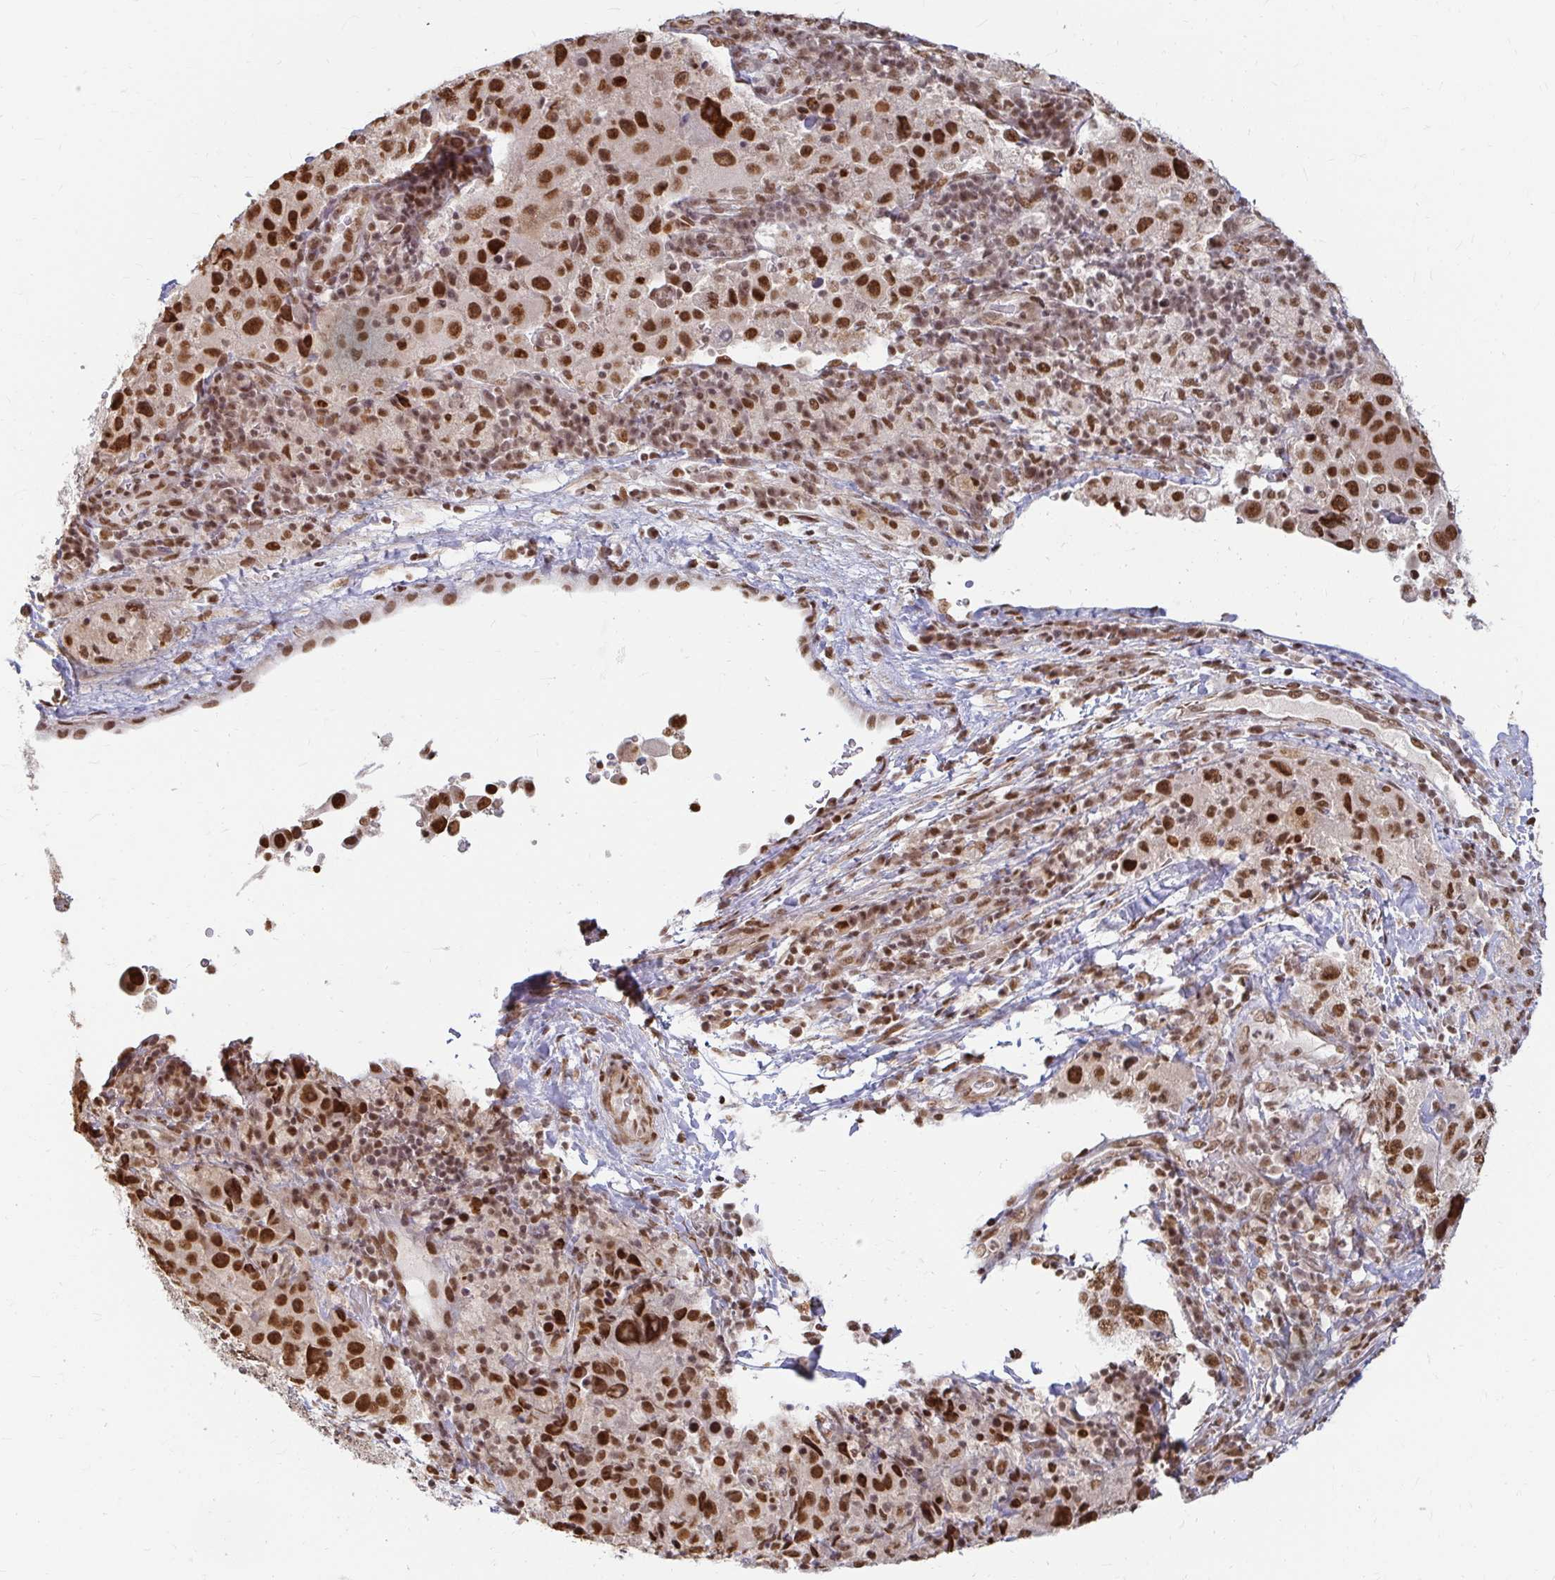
{"staining": {"intensity": "strong", "quantity": ">75%", "location": "nuclear"}, "tissue": "melanoma", "cell_type": "Tumor cells", "image_type": "cancer", "snomed": [{"axis": "morphology", "description": "Malignant melanoma, Metastatic site"}, {"axis": "topography", "description": "Lymph node"}], "caption": "IHC of human malignant melanoma (metastatic site) reveals high levels of strong nuclear expression in about >75% of tumor cells. The protein of interest is shown in brown color, while the nuclei are stained blue.", "gene": "HNRNPU", "patient": {"sex": "male", "age": 62}}